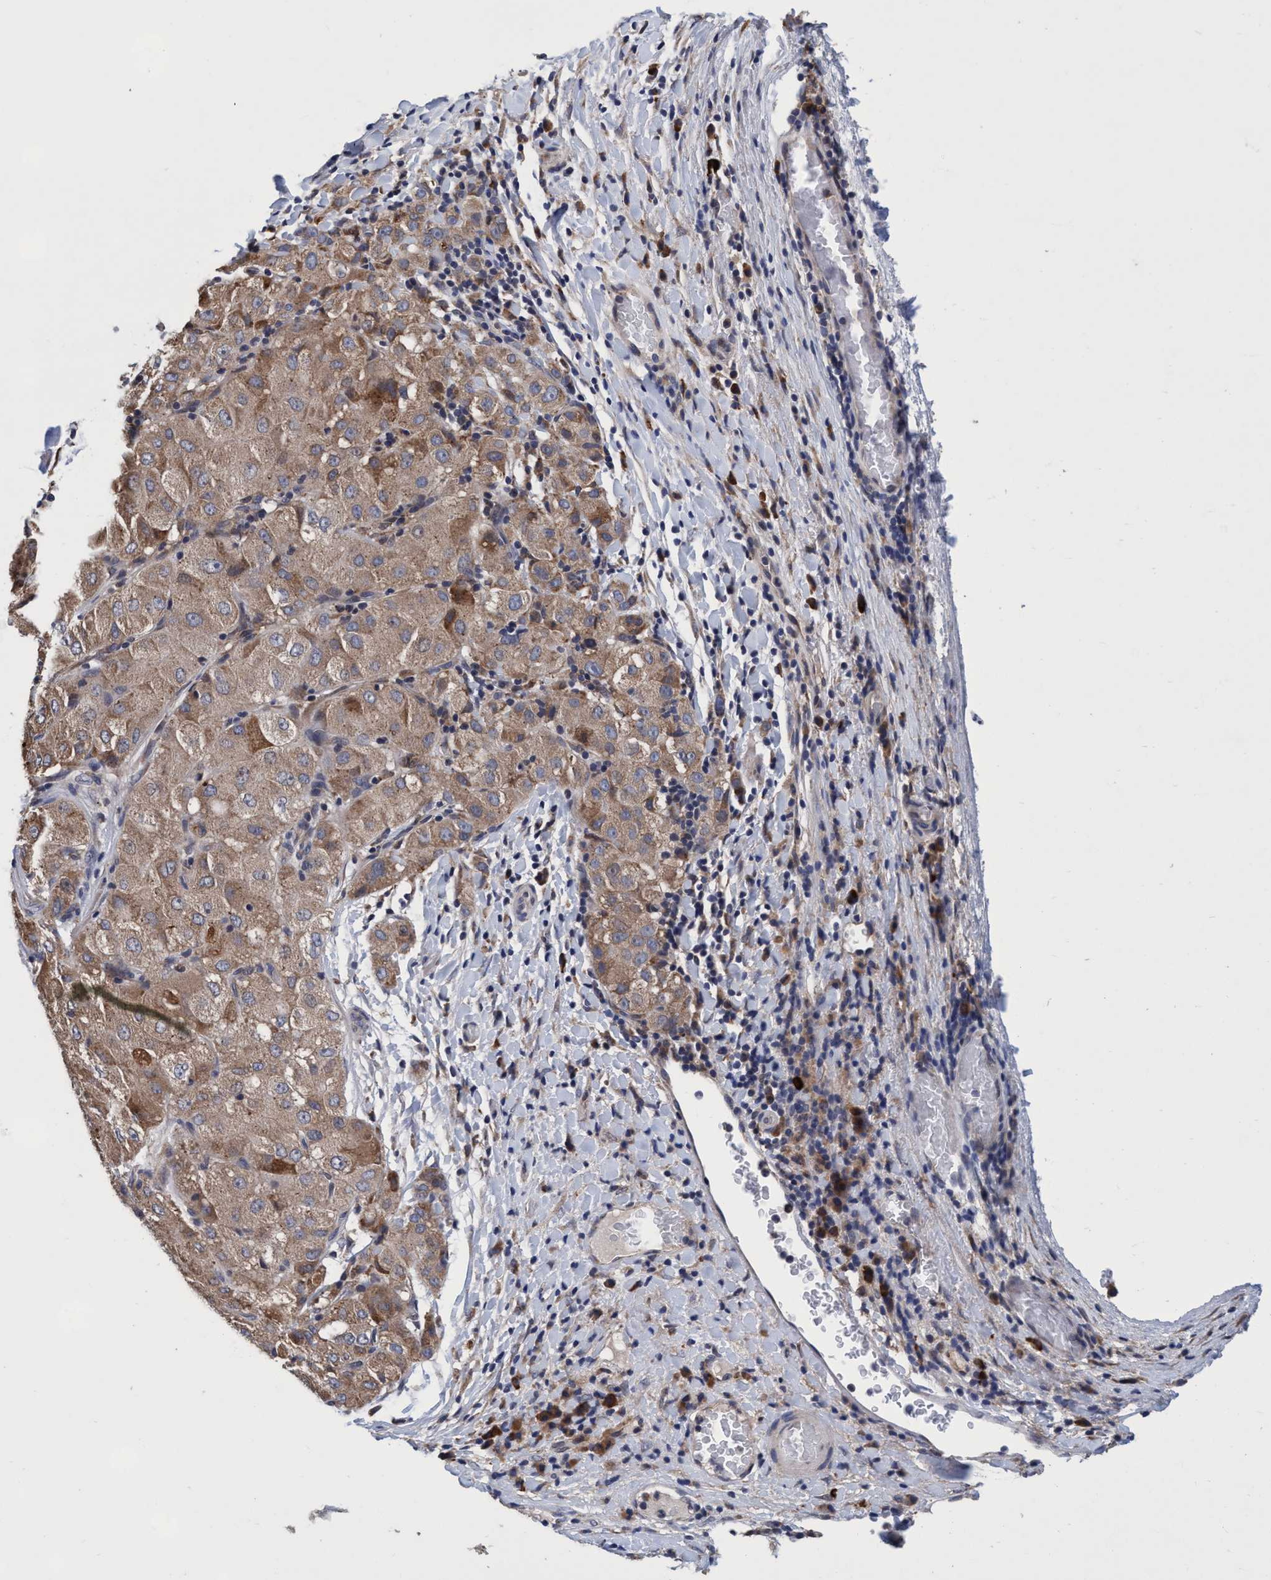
{"staining": {"intensity": "weak", "quantity": ">75%", "location": "cytoplasmic/membranous"}, "tissue": "liver cancer", "cell_type": "Tumor cells", "image_type": "cancer", "snomed": [{"axis": "morphology", "description": "Carcinoma, Hepatocellular, NOS"}, {"axis": "topography", "description": "Liver"}], "caption": "Immunohistochemistry (IHC) staining of liver hepatocellular carcinoma, which exhibits low levels of weak cytoplasmic/membranous positivity in about >75% of tumor cells indicating weak cytoplasmic/membranous protein expression. The staining was performed using DAB (3,3'-diaminobenzidine) (brown) for protein detection and nuclei were counterstained in hematoxylin (blue).", "gene": "CALCOCO2", "patient": {"sex": "male", "age": 80}}